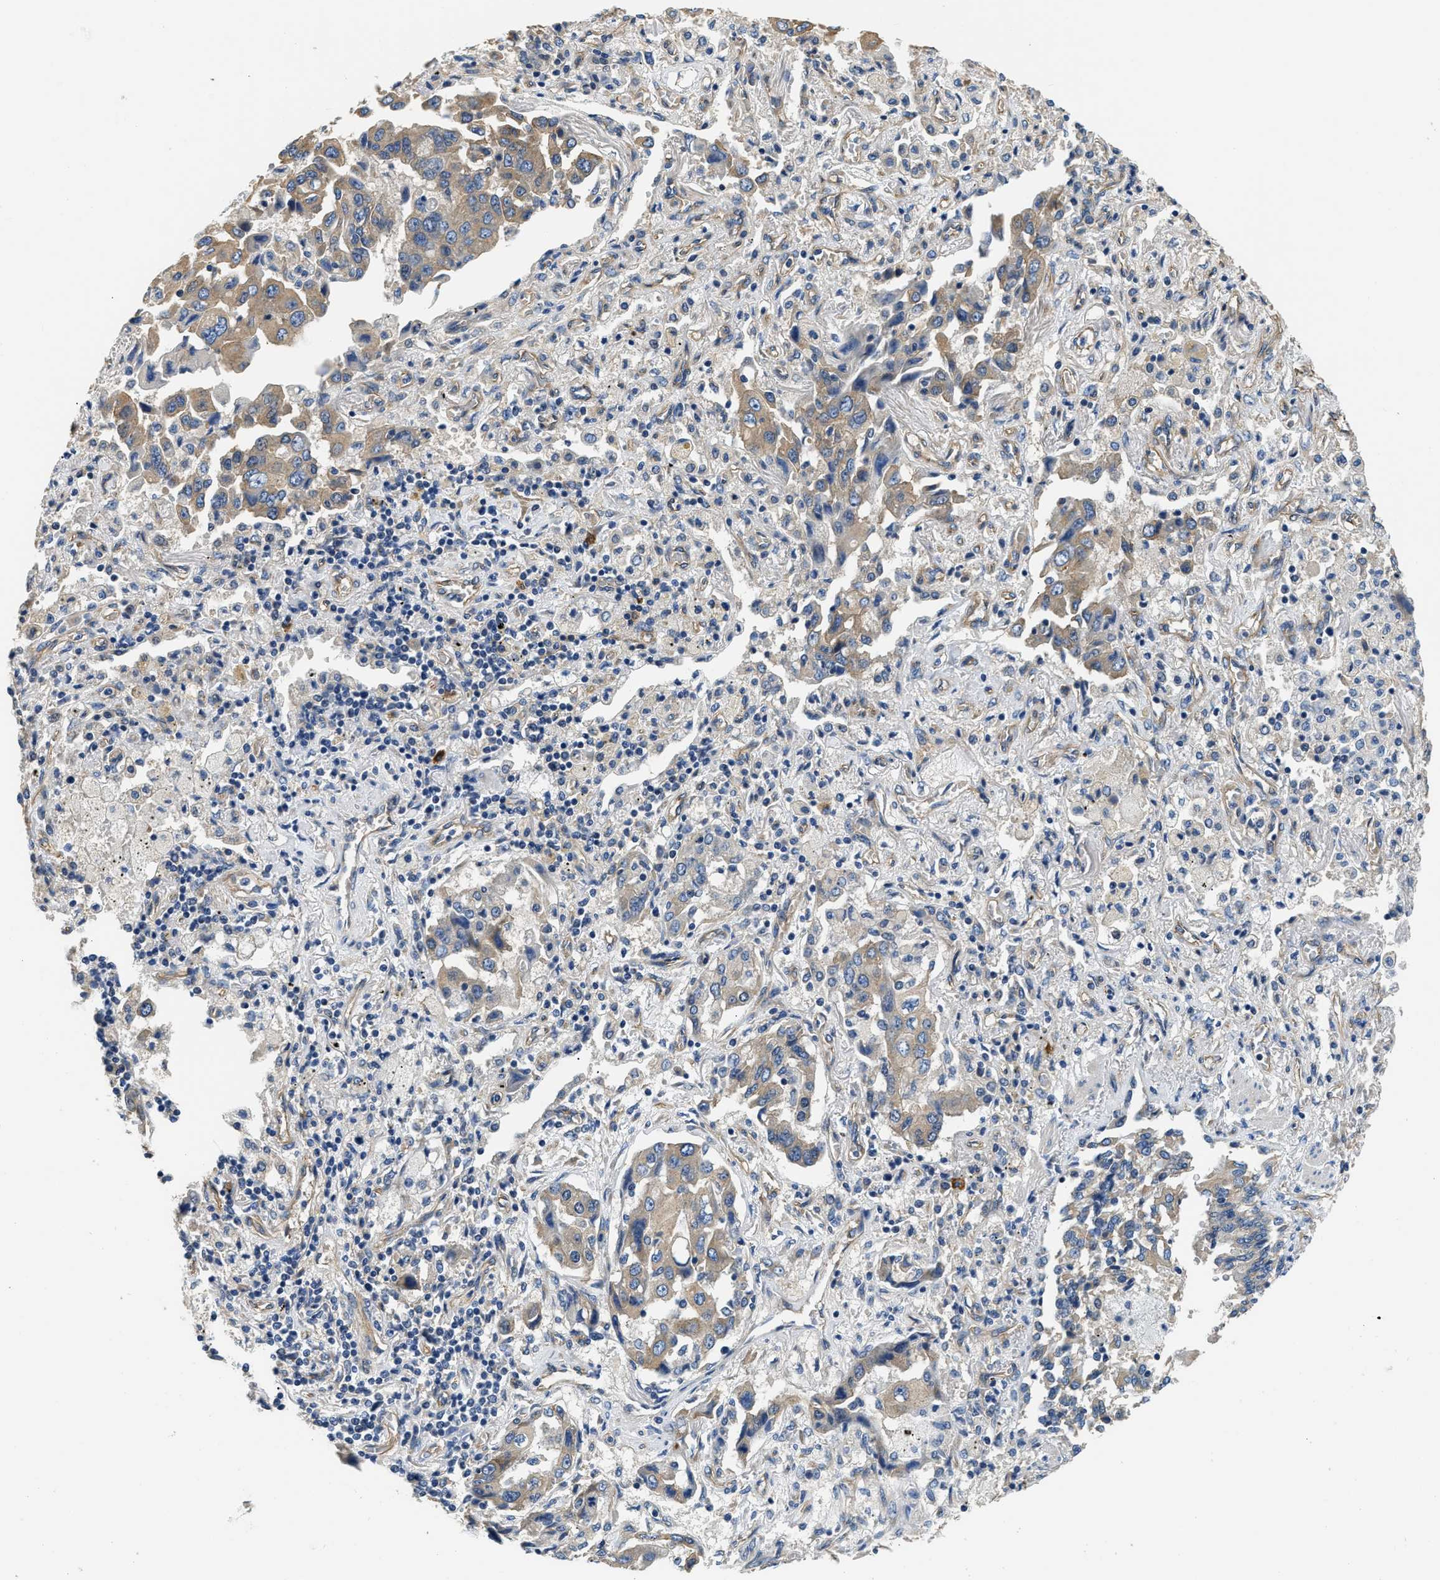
{"staining": {"intensity": "moderate", "quantity": ">75%", "location": "cytoplasmic/membranous"}, "tissue": "lung cancer", "cell_type": "Tumor cells", "image_type": "cancer", "snomed": [{"axis": "morphology", "description": "Adenocarcinoma, NOS"}, {"axis": "topography", "description": "Lung"}], "caption": "Immunohistochemistry (IHC) (DAB (3,3'-diaminobenzidine)) staining of human lung cancer (adenocarcinoma) exhibits moderate cytoplasmic/membranous protein expression in approximately >75% of tumor cells.", "gene": "CSDE1", "patient": {"sex": "female", "age": 65}}